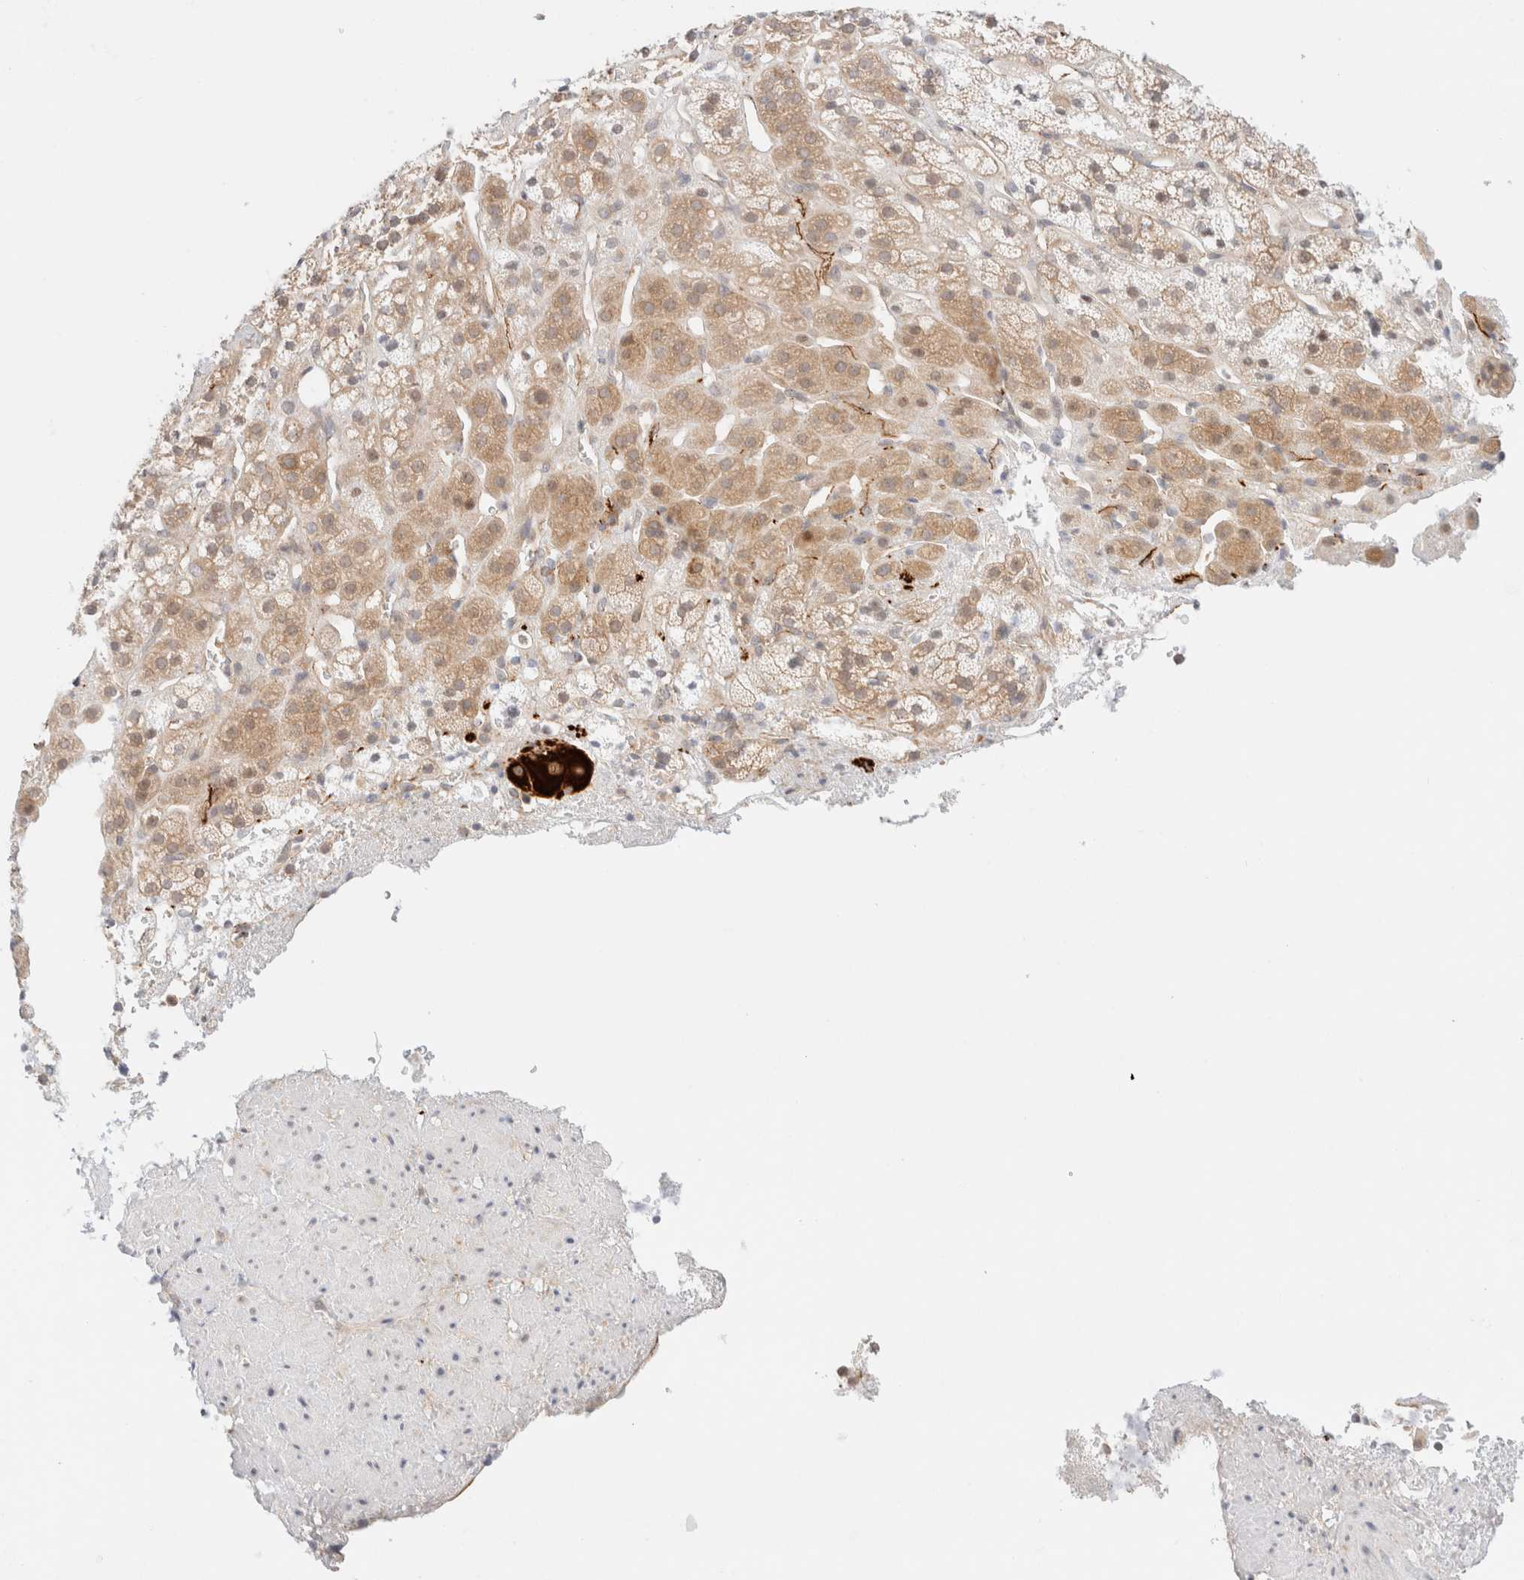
{"staining": {"intensity": "moderate", "quantity": ">75%", "location": "cytoplasmic/membranous"}, "tissue": "adrenal gland", "cell_type": "Glandular cells", "image_type": "normal", "snomed": [{"axis": "morphology", "description": "Normal tissue, NOS"}, {"axis": "topography", "description": "Adrenal gland"}], "caption": "IHC image of unremarkable adrenal gland: adrenal gland stained using immunohistochemistry reveals medium levels of moderate protein expression localized specifically in the cytoplasmic/membranous of glandular cells, appearing as a cytoplasmic/membranous brown color.", "gene": "UNC13B", "patient": {"sex": "male", "age": 56}}